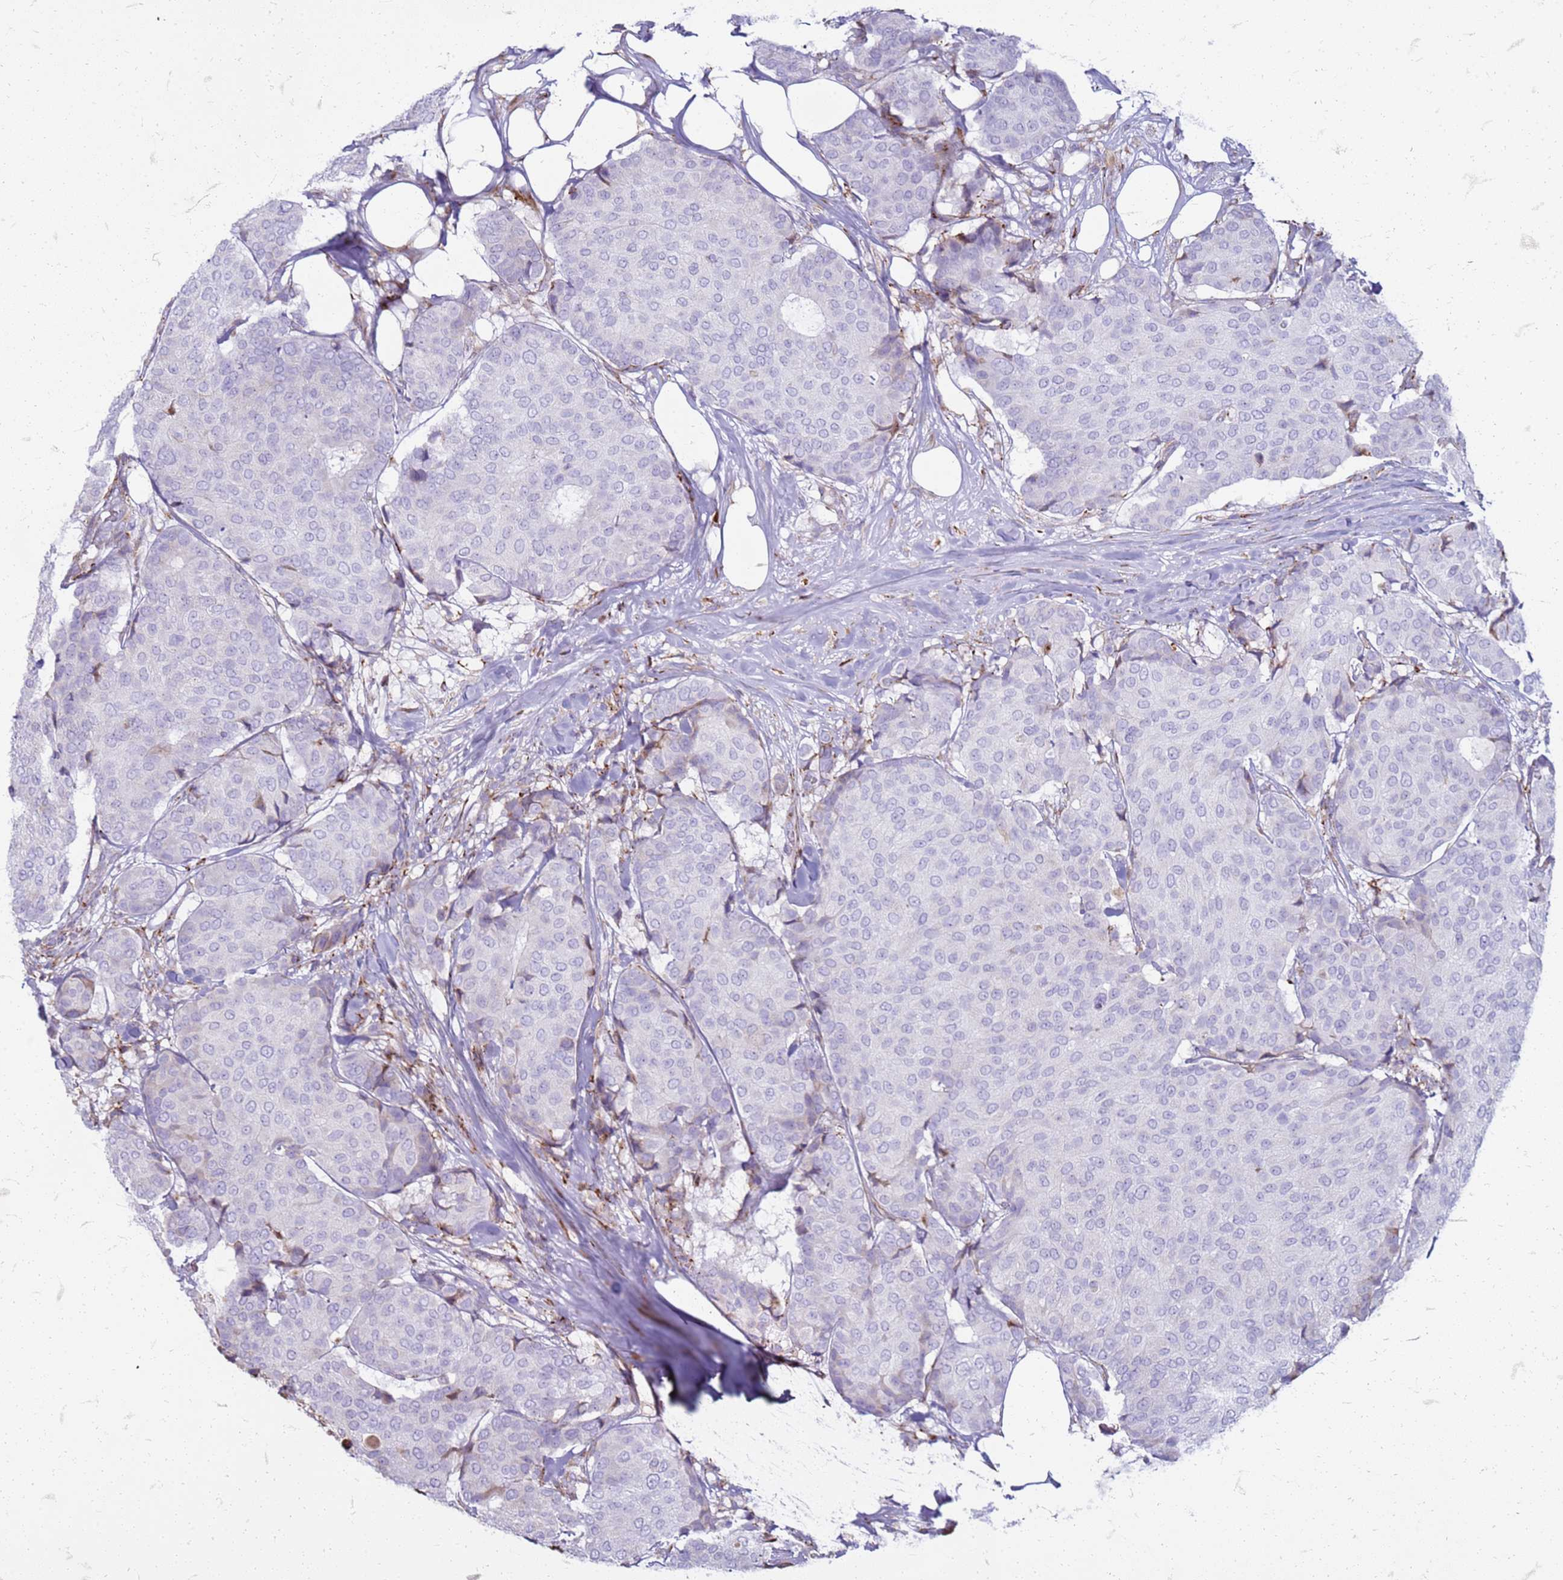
{"staining": {"intensity": "negative", "quantity": "none", "location": "none"}, "tissue": "breast cancer", "cell_type": "Tumor cells", "image_type": "cancer", "snomed": [{"axis": "morphology", "description": "Duct carcinoma"}, {"axis": "topography", "description": "Breast"}], "caption": "This is a photomicrograph of immunohistochemistry staining of breast cancer (infiltrating ductal carcinoma), which shows no expression in tumor cells. (DAB immunohistochemistry, high magnification).", "gene": "PDK3", "patient": {"sex": "female", "age": 75}}